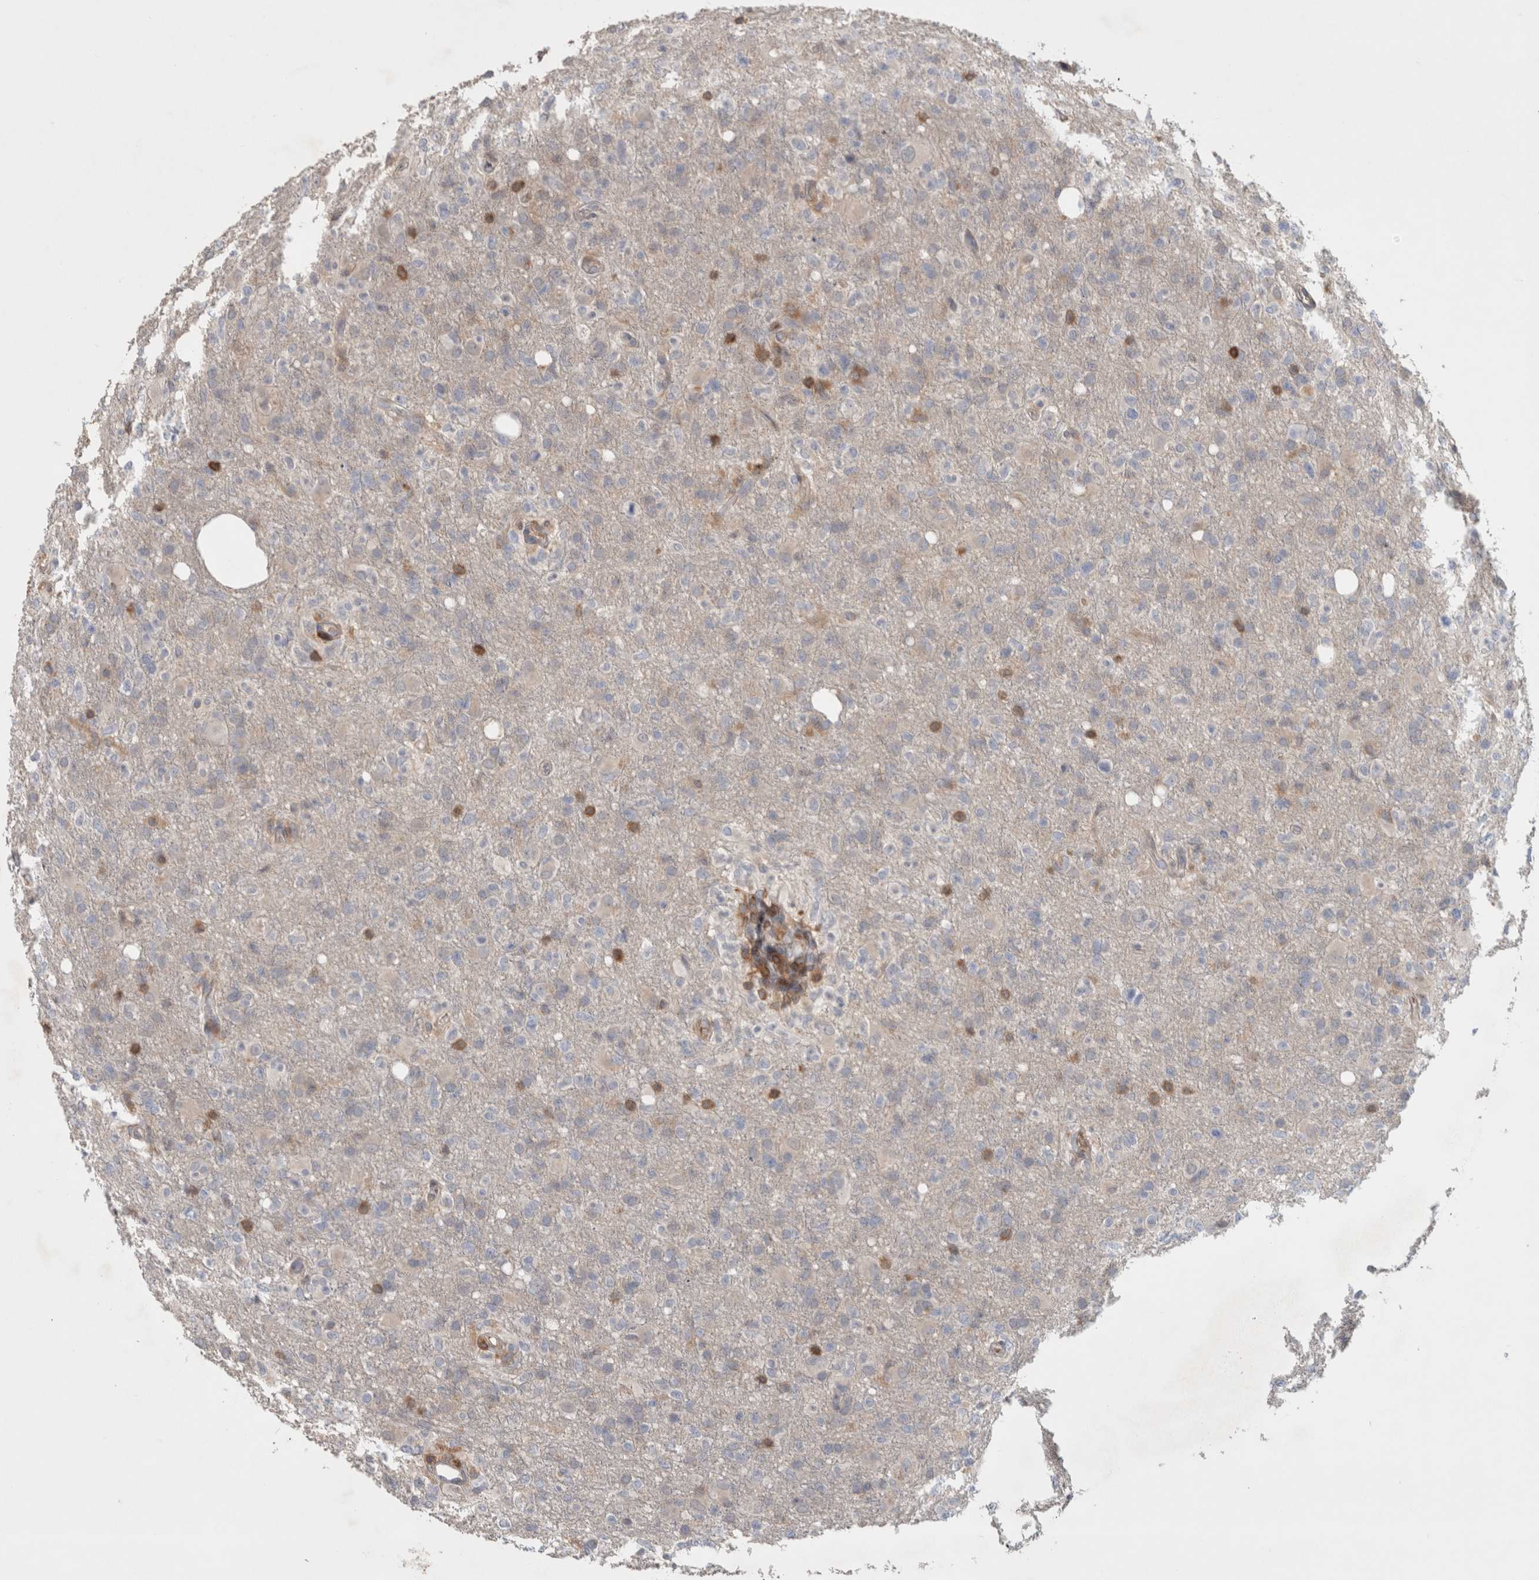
{"staining": {"intensity": "negative", "quantity": "none", "location": "none"}, "tissue": "glioma", "cell_type": "Tumor cells", "image_type": "cancer", "snomed": [{"axis": "morphology", "description": "Glioma, malignant, High grade"}, {"axis": "topography", "description": "Brain"}], "caption": "Tumor cells show no significant staining in glioma. (DAB (3,3'-diaminobenzidine) immunohistochemistry visualized using brightfield microscopy, high magnification).", "gene": "GFRA2", "patient": {"sex": "female", "age": 57}}